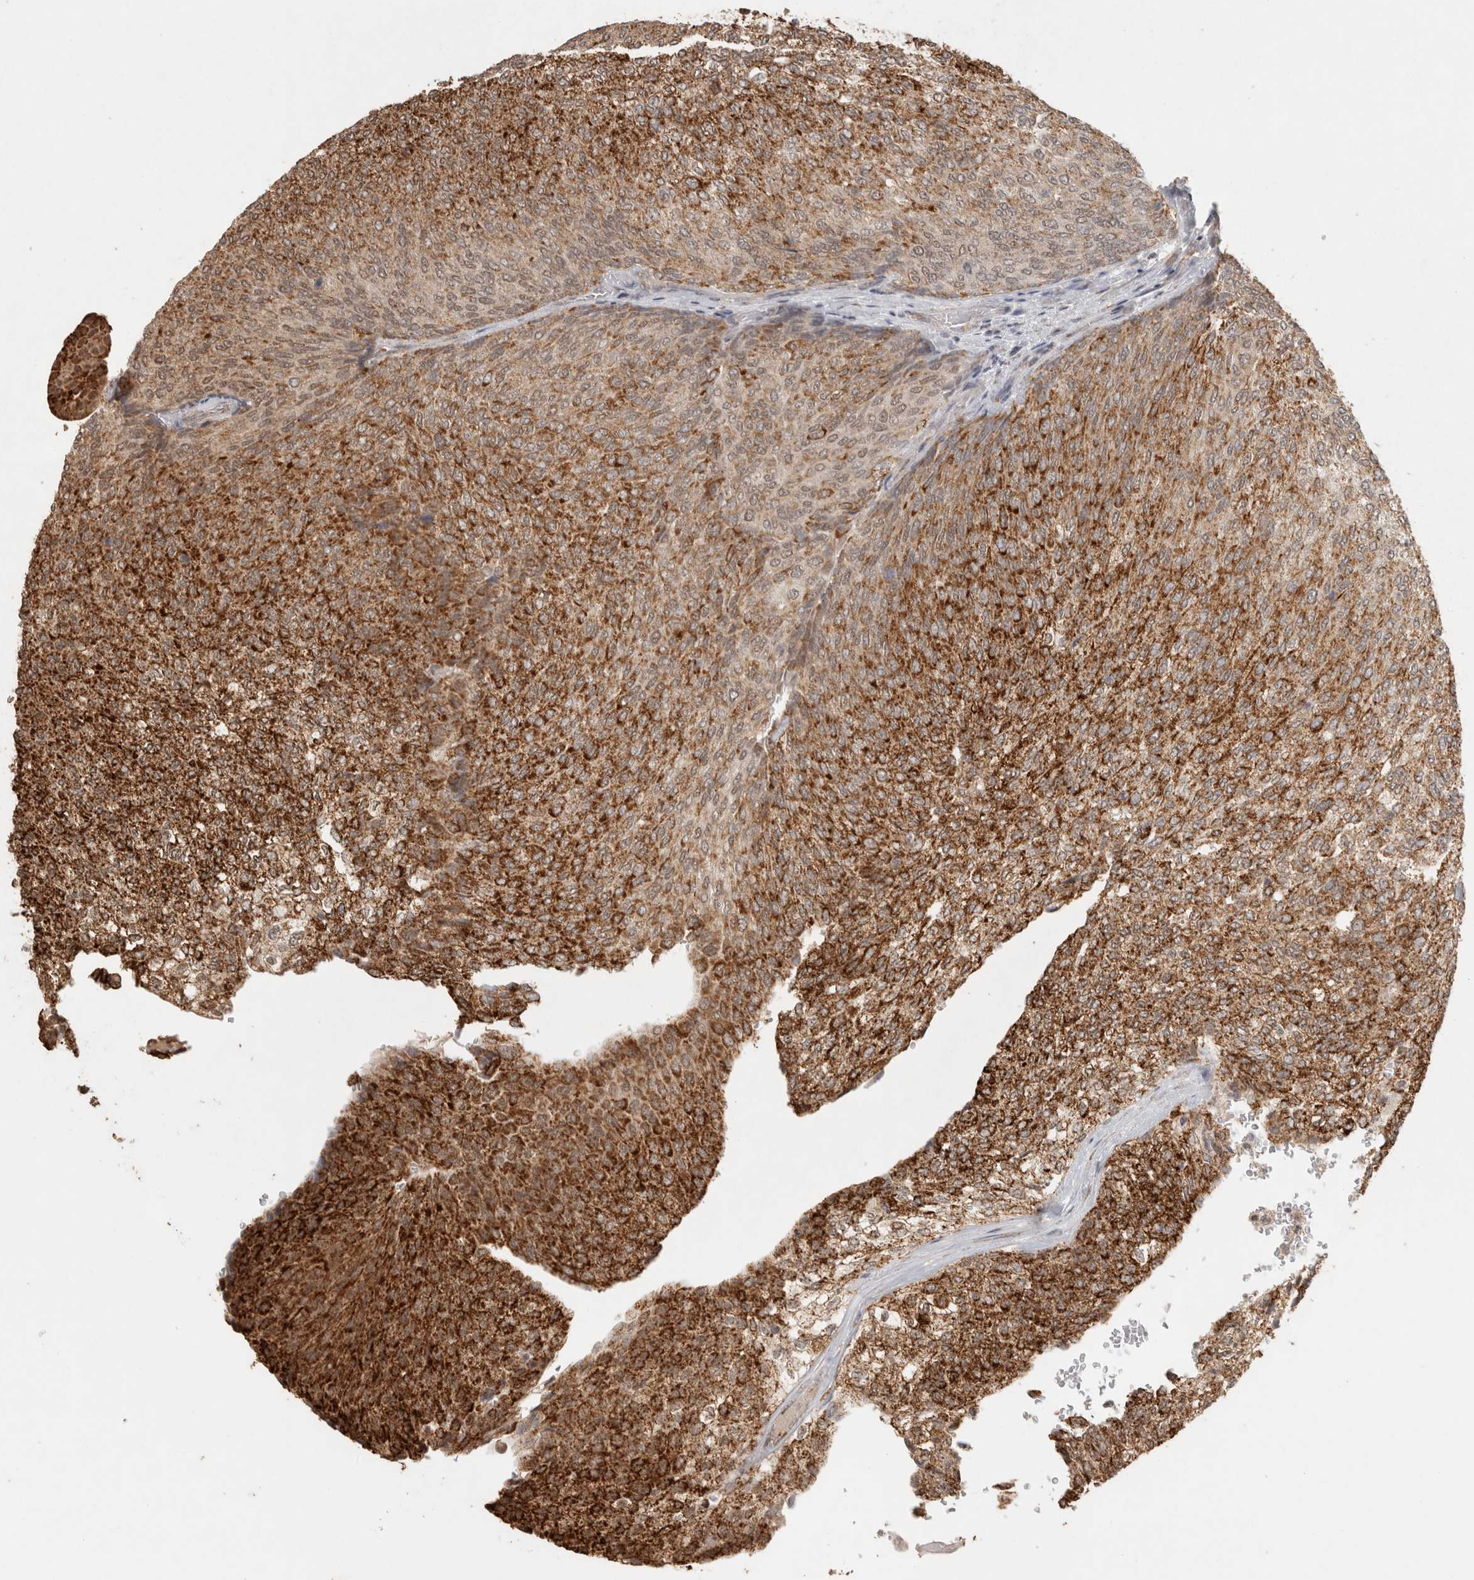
{"staining": {"intensity": "strong", "quantity": ">75%", "location": "cytoplasmic/membranous"}, "tissue": "urothelial cancer", "cell_type": "Tumor cells", "image_type": "cancer", "snomed": [{"axis": "morphology", "description": "Urothelial carcinoma, Low grade"}, {"axis": "topography", "description": "Urinary bladder"}], "caption": "A high amount of strong cytoplasmic/membranous expression is seen in approximately >75% of tumor cells in urothelial cancer tissue. (DAB (3,3'-diaminobenzidine) IHC, brown staining for protein, blue staining for nuclei).", "gene": "BNIP3L", "patient": {"sex": "female", "age": 79}}